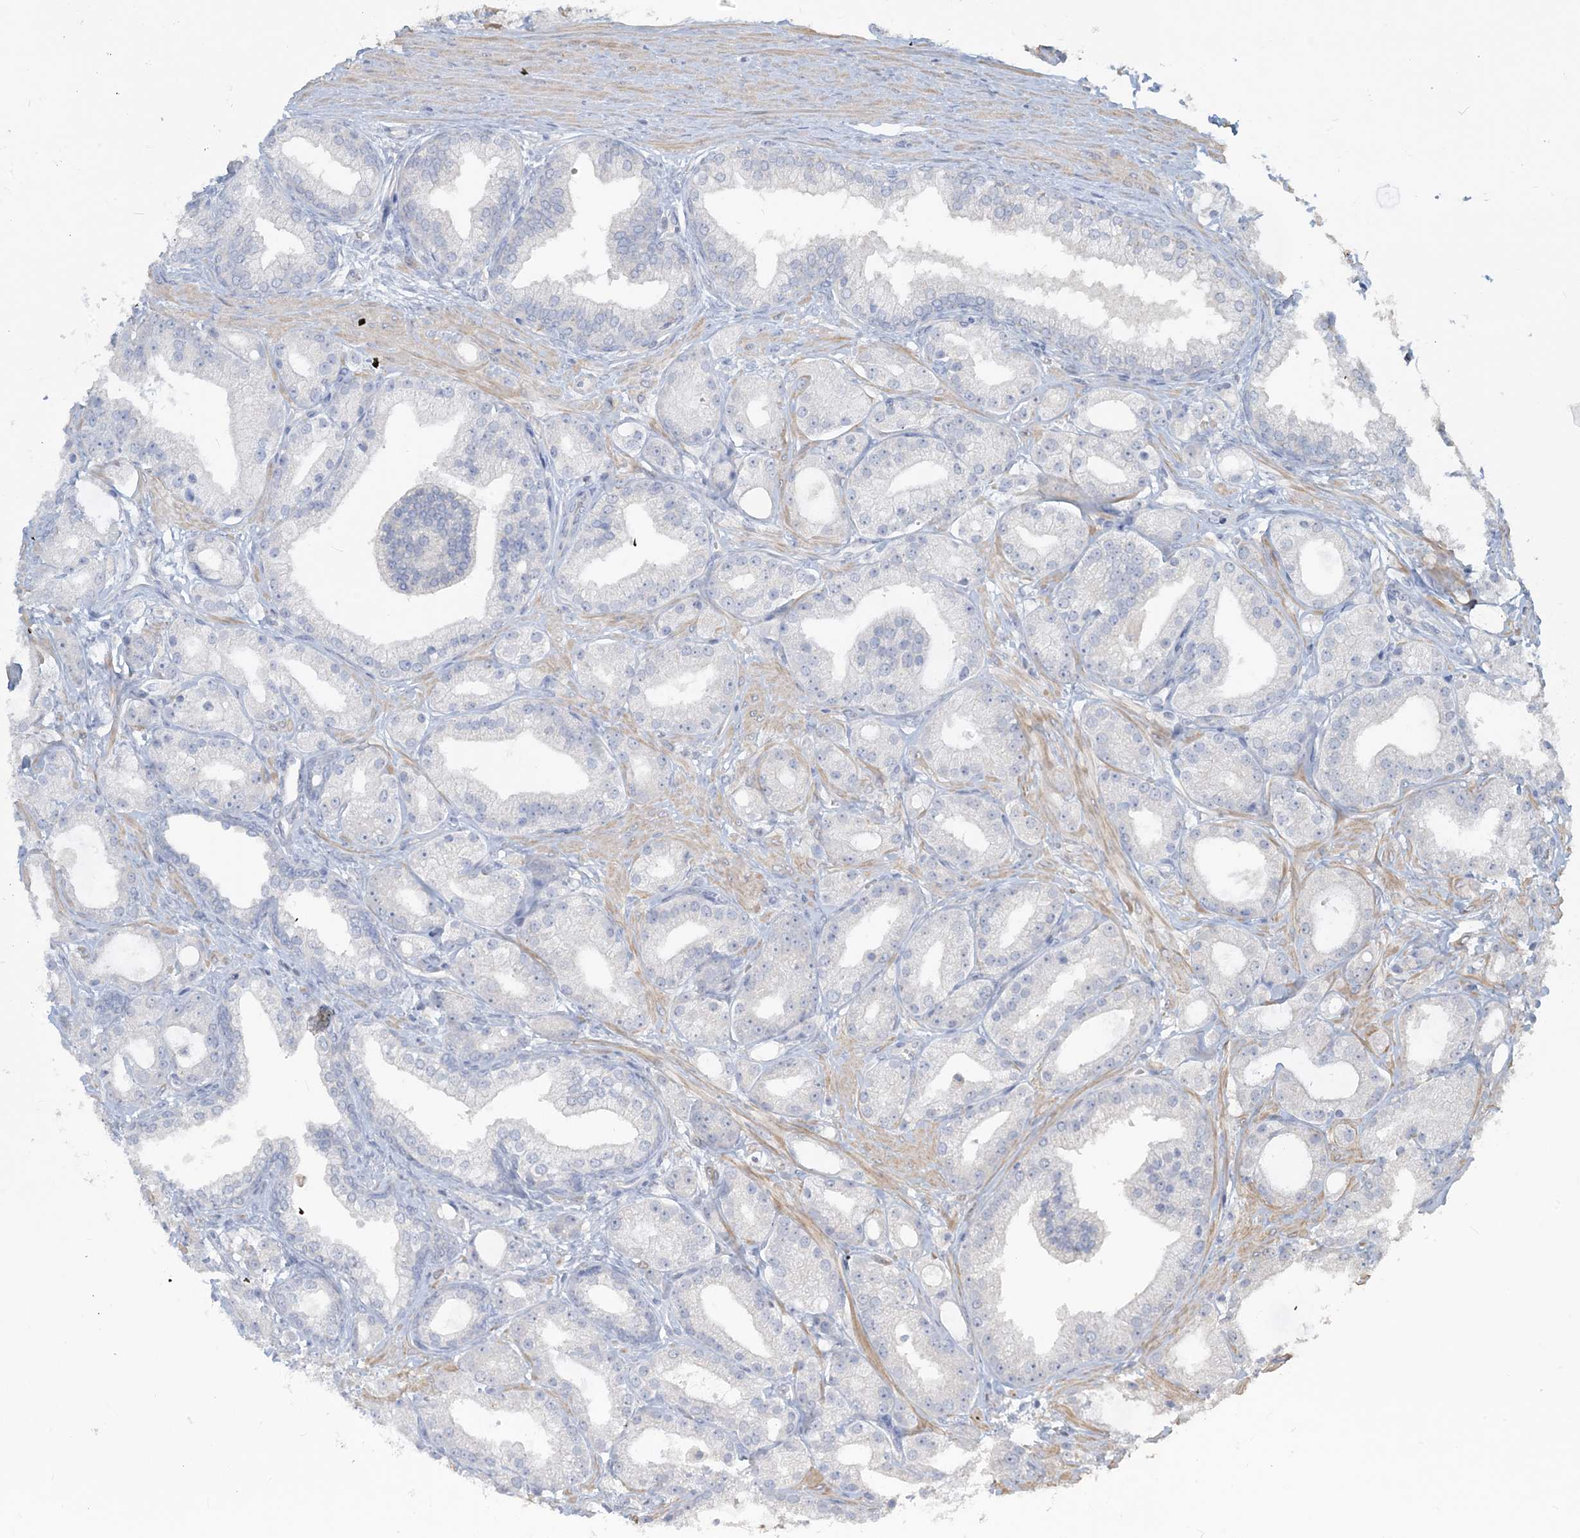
{"staining": {"intensity": "negative", "quantity": "none", "location": "none"}, "tissue": "prostate cancer", "cell_type": "Tumor cells", "image_type": "cancer", "snomed": [{"axis": "morphology", "description": "Adenocarcinoma, Low grade"}, {"axis": "topography", "description": "Prostate"}], "caption": "Tumor cells are negative for protein expression in human prostate cancer (adenocarcinoma (low-grade)).", "gene": "NPHS2", "patient": {"sex": "male", "age": 67}}